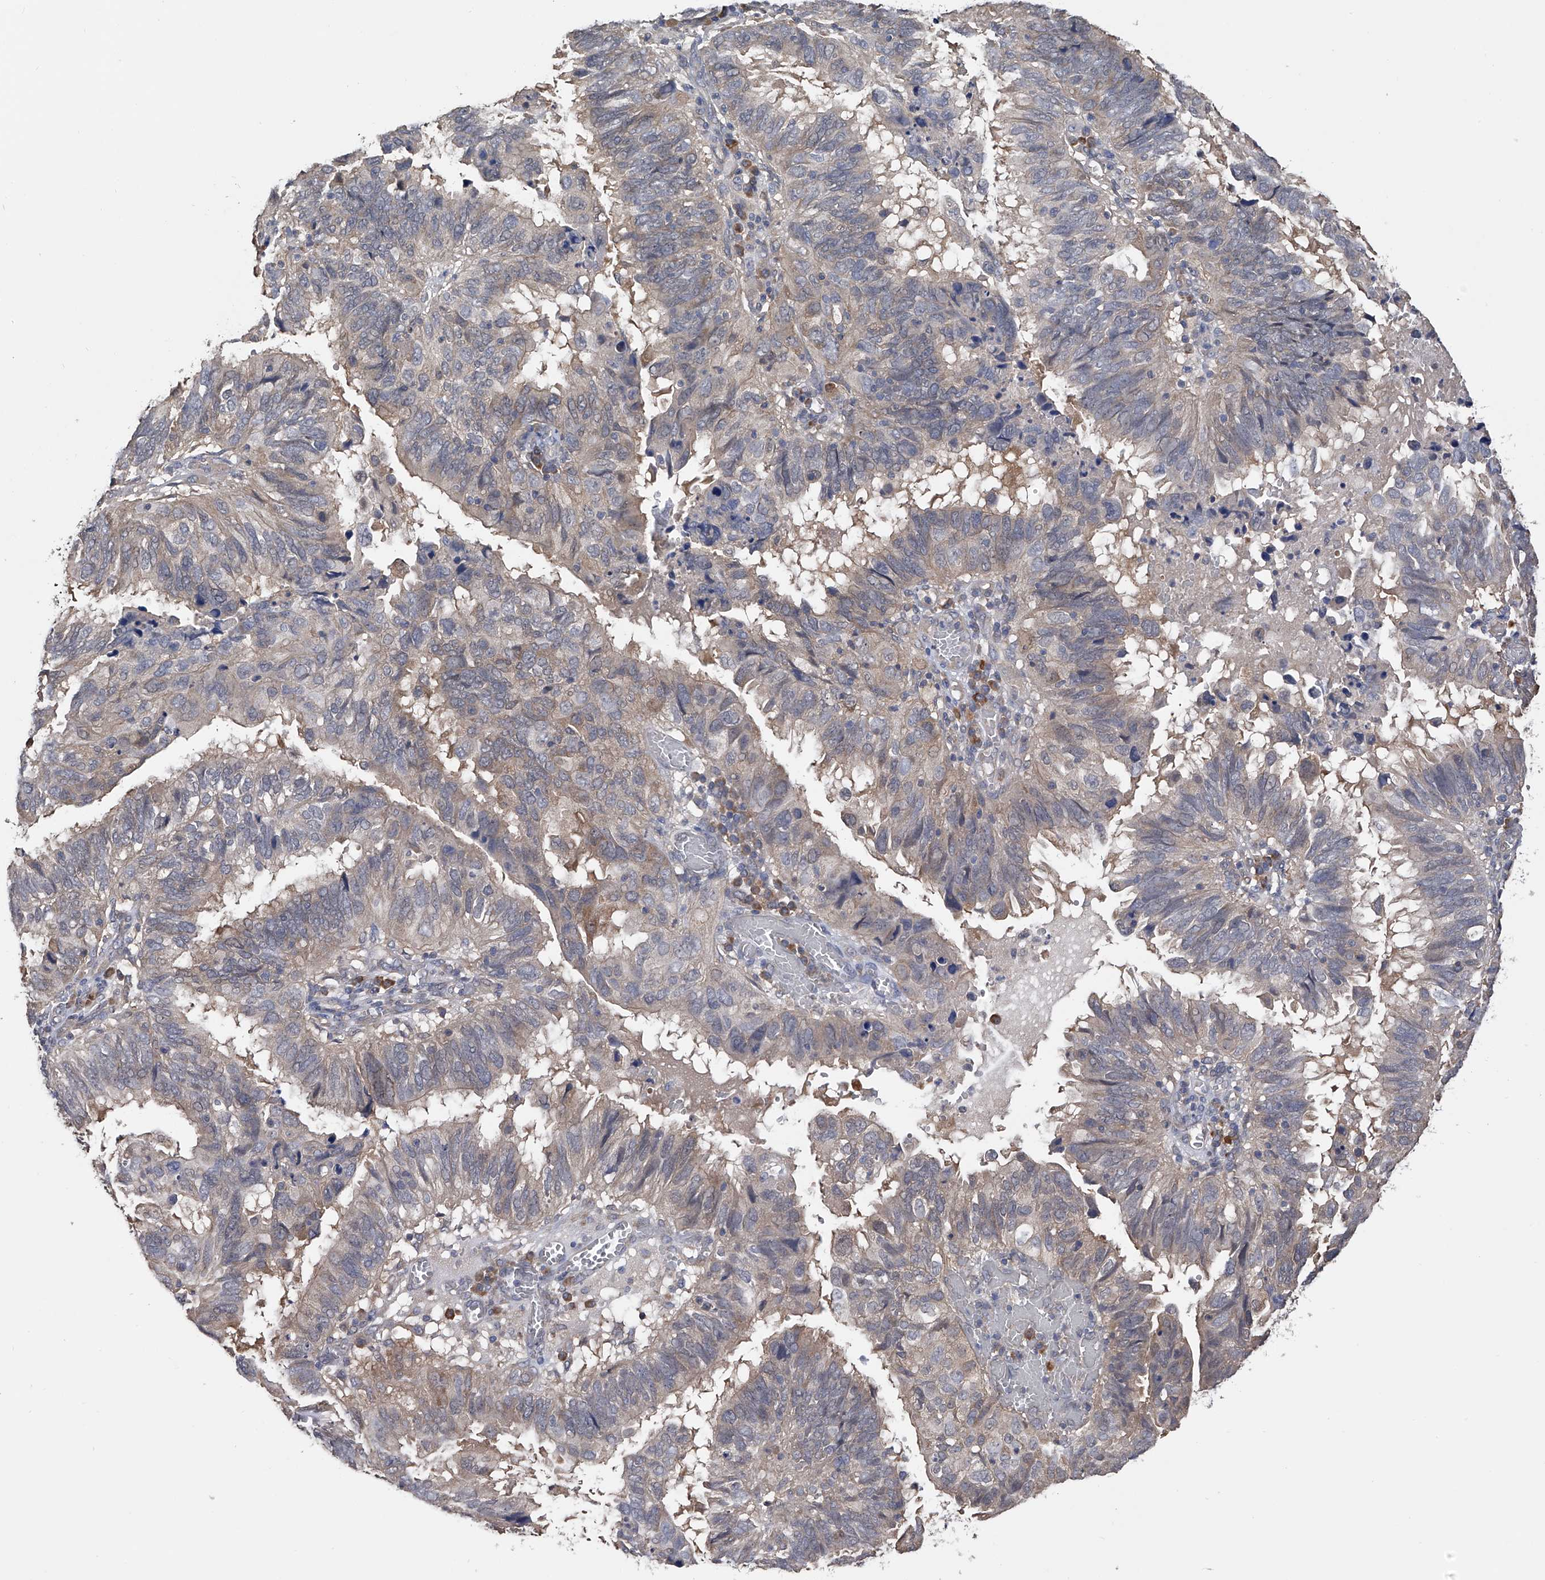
{"staining": {"intensity": "negative", "quantity": "none", "location": "none"}, "tissue": "endometrial cancer", "cell_type": "Tumor cells", "image_type": "cancer", "snomed": [{"axis": "morphology", "description": "Adenocarcinoma, NOS"}, {"axis": "topography", "description": "Uterus"}], "caption": "Immunohistochemistry (IHC) of human adenocarcinoma (endometrial) reveals no staining in tumor cells.", "gene": "CFAP298", "patient": {"sex": "female", "age": 77}}